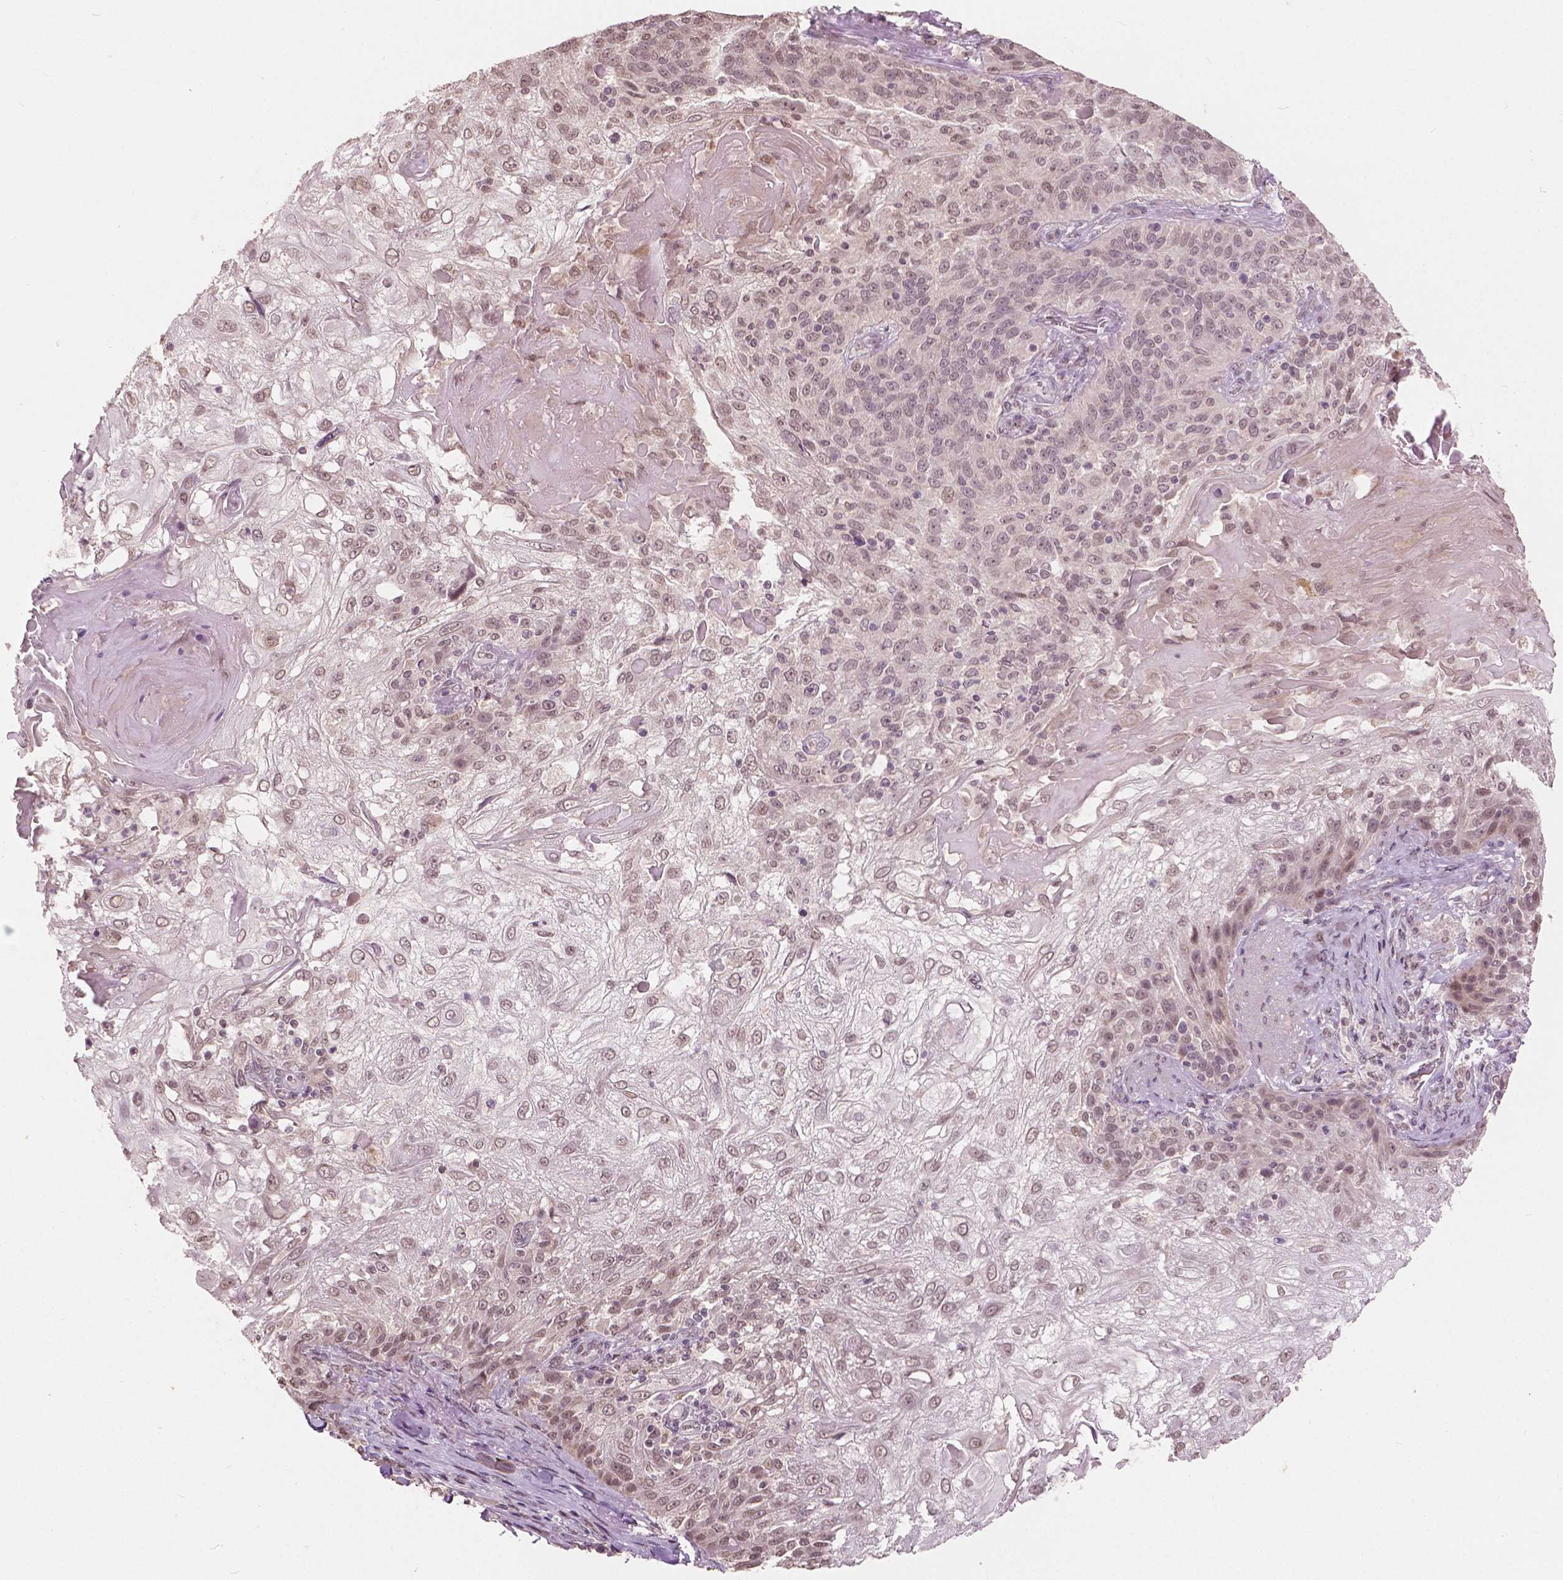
{"staining": {"intensity": "moderate", "quantity": ">75%", "location": "nuclear"}, "tissue": "skin cancer", "cell_type": "Tumor cells", "image_type": "cancer", "snomed": [{"axis": "morphology", "description": "Normal tissue, NOS"}, {"axis": "morphology", "description": "Squamous cell carcinoma, NOS"}, {"axis": "topography", "description": "Skin"}], "caption": "A brown stain shows moderate nuclear staining of a protein in human skin squamous cell carcinoma tumor cells.", "gene": "HOXA10", "patient": {"sex": "female", "age": 83}}